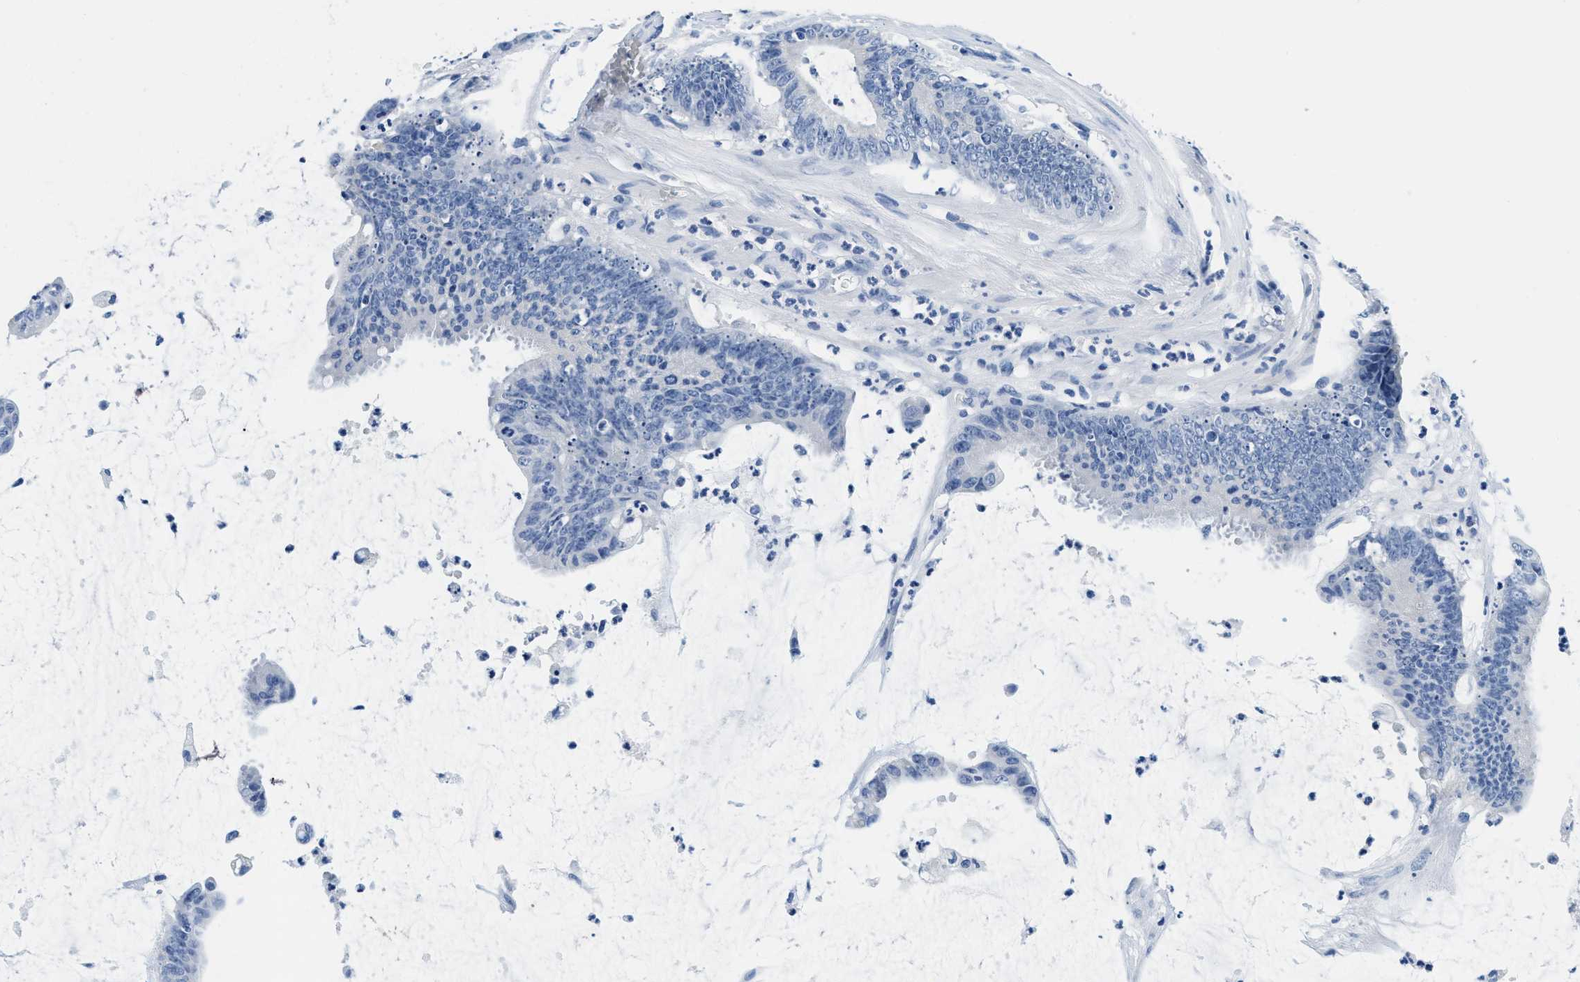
{"staining": {"intensity": "negative", "quantity": "none", "location": "none"}, "tissue": "colorectal cancer", "cell_type": "Tumor cells", "image_type": "cancer", "snomed": [{"axis": "morphology", "description": "Adenocarcinoma, NOS"}, {"axis": "topography", "description": "Rectum"}], "caption": "DAB (3,3'-diaminobenzidine) immunohistochemical staining of adenocarcinoma (colorectal) shows no significant expression in tumor cells. (Brightfield microscopy of DAB (3,3'-diaminobenzidine) IHC at high magnification).", "gene": "GSTM3", "patient": {"sex": "female", "age": 66}}